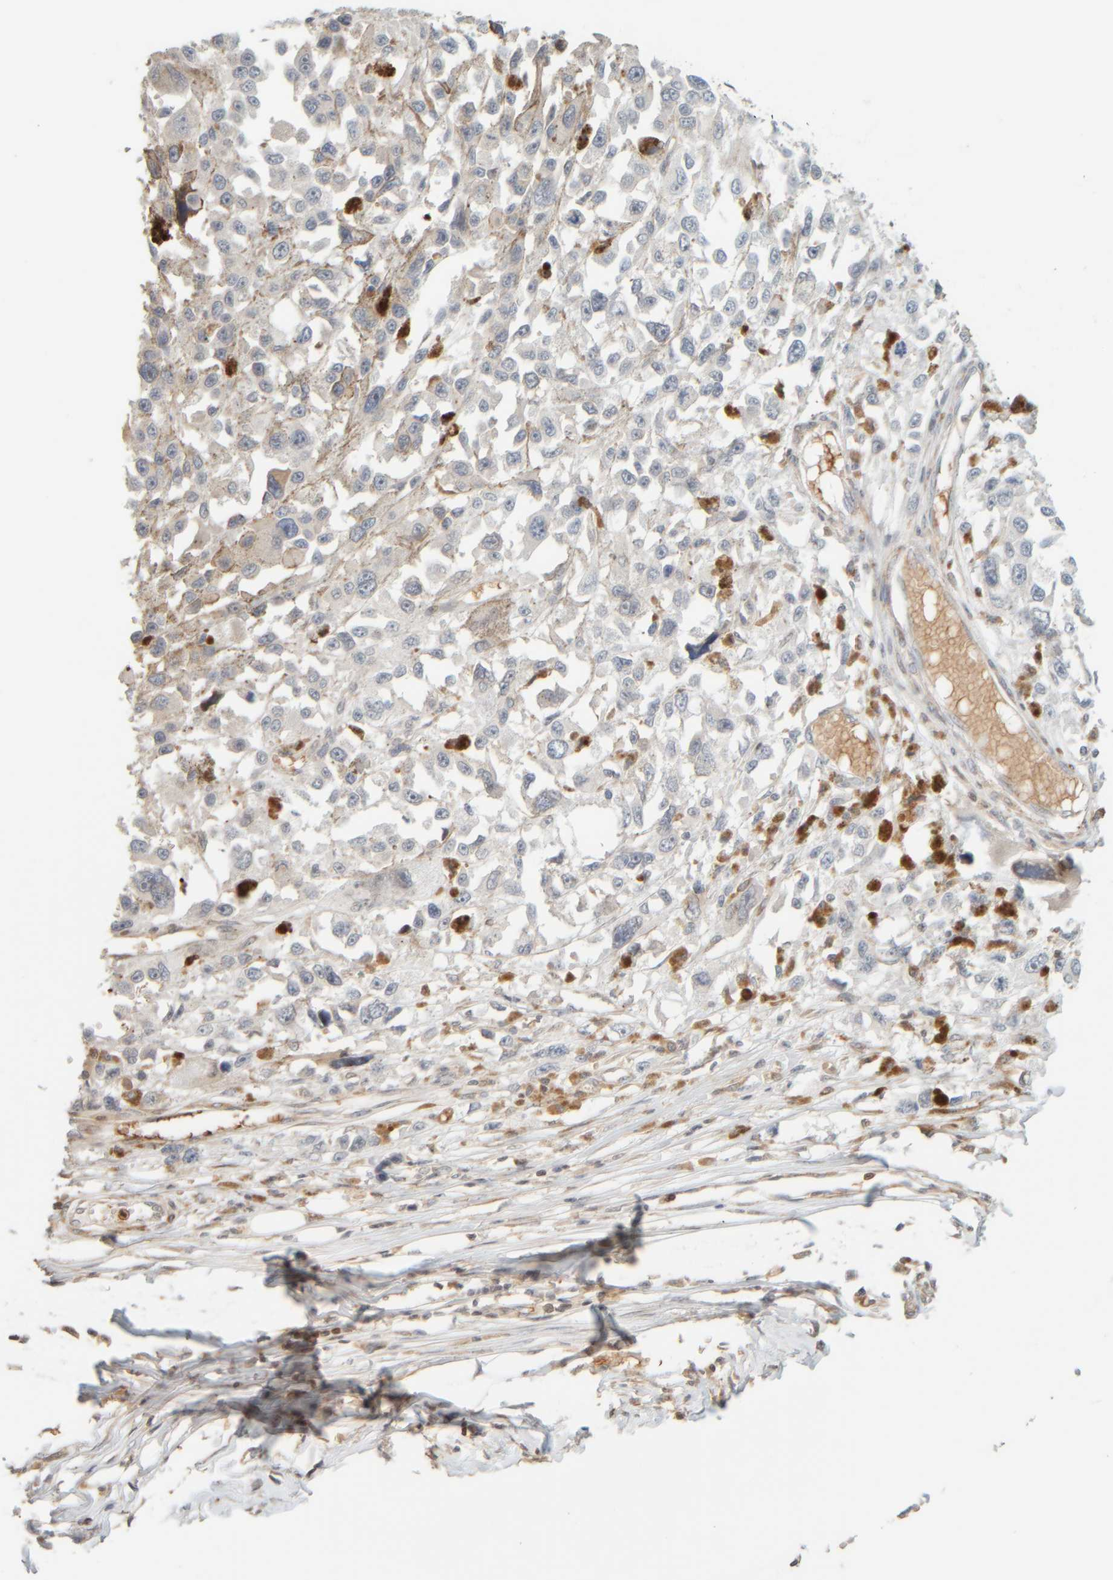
{"staining": {"intensity": "negative", "quantity": "none", "location": "none"}, "tissue": "melanoma", "cell_type": "Tumor cells", "image_type": "cancer", "snomed": [{"axis": "morphology", "description": "Malignant melanoma, Metastatic site"}, {"axis": "topography", "description": "Lymph node"}], "caption": "The IHC photomicrograph has no significant expression in tumor cells of malignant melanoma (metastatic site) tissue.", "gene": "PTGES3L-AARSD1", "patient": {"sex": "male", "age": 59}}